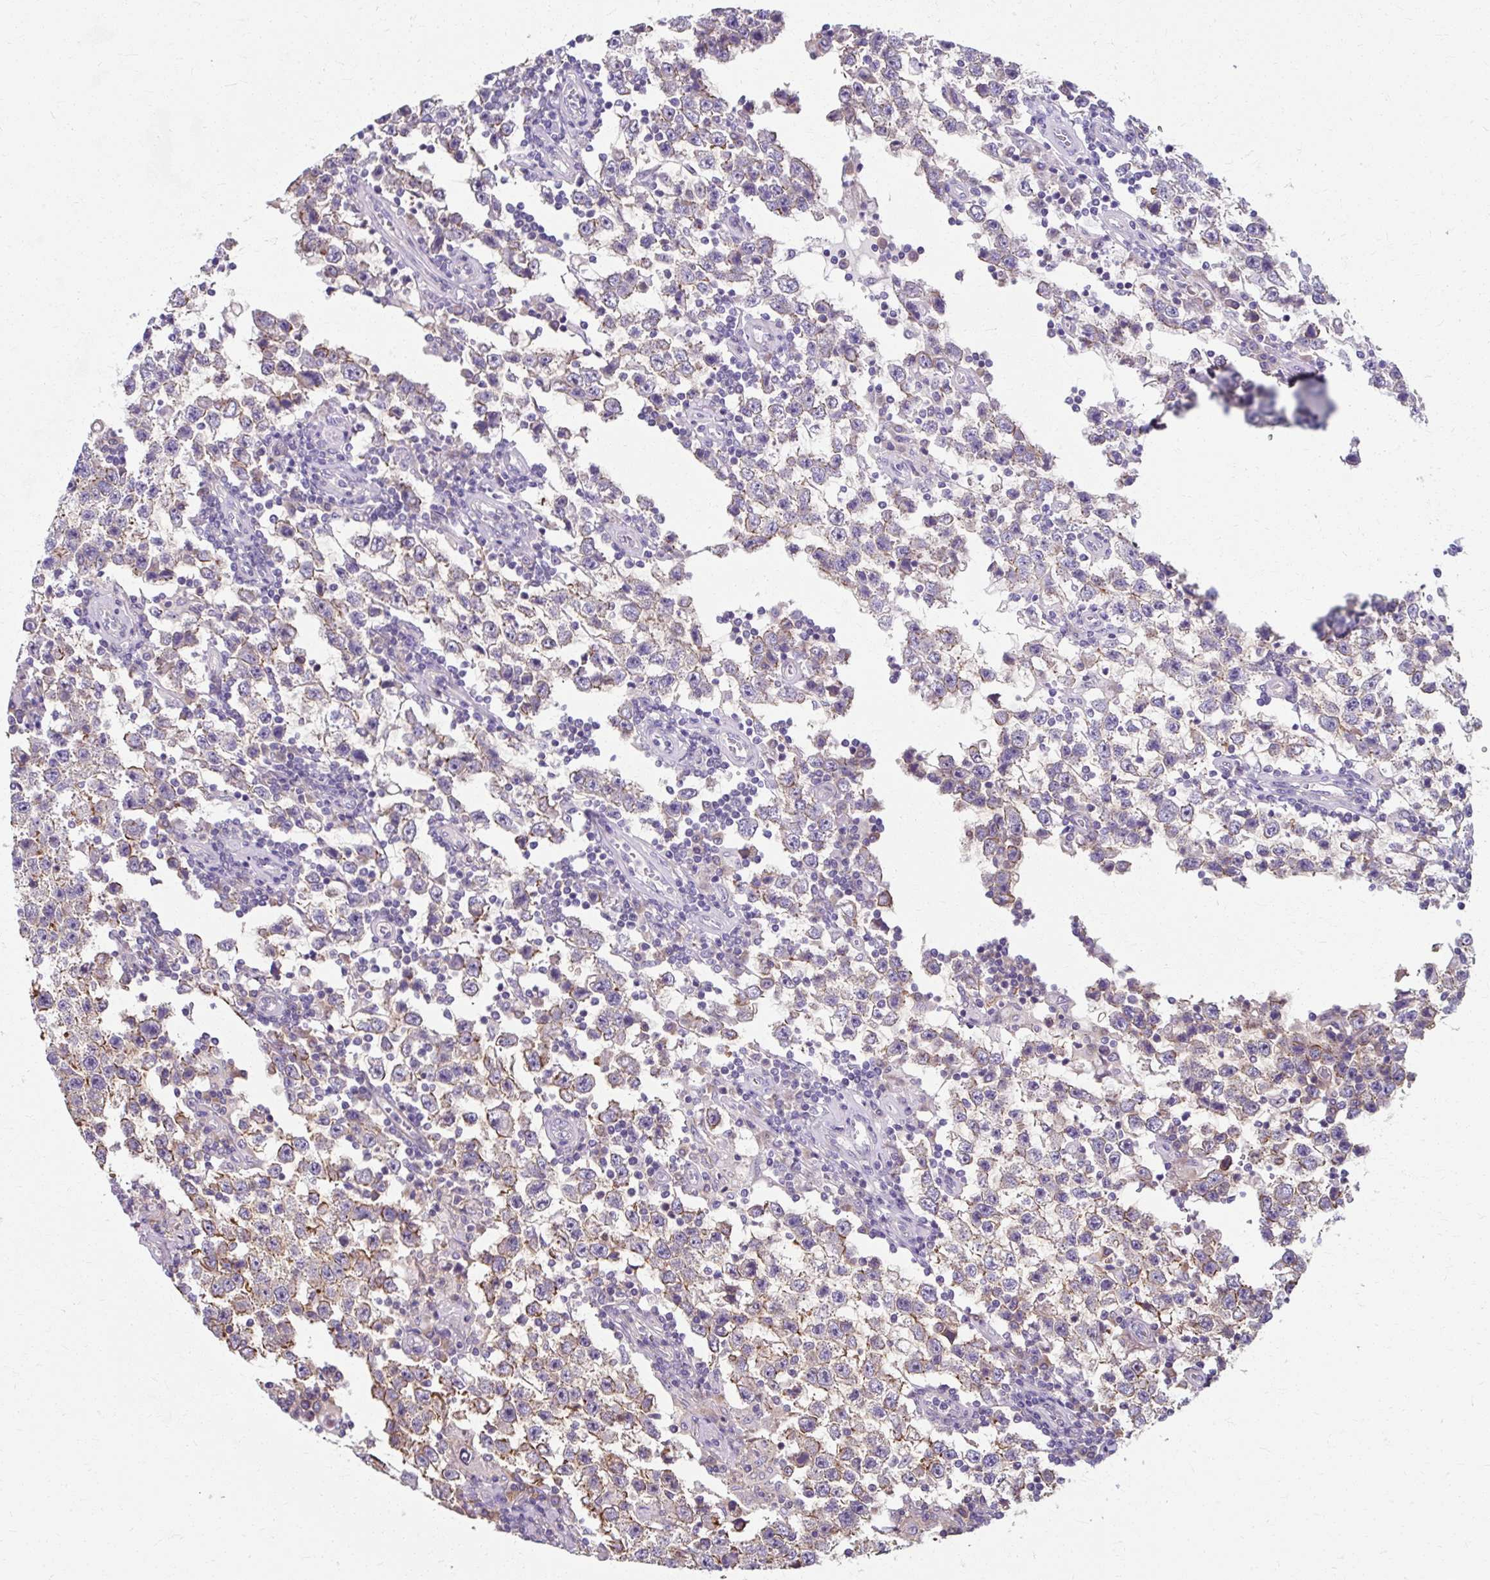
{"staining": {"intensity": "moderate", "quantity": "<25%", "location": "cytoplasmic/membranous"}, "tissue": "testis cancer", "cell_type": "Tumor cells", "image_type": "cancer", "snomed": [{"axis": "morphology", "description": "Normal tissue, NOS"}, {"axis": "morphology", "description": "Urothelial carcinoma, High grade"}, {"axis": "morphology", "description": "Seminoma, NOS"}, {"axis": "morphology", "description": "Carcinoma, Embryonal, NOS"}, {"axis": "topography", "description": "Urinary bladder"}, {"axis": "topography", "description": "Testis"}], "caption": "Immunohistochemical staining of high-grade urothelial carcinoma (testis) reveals low levels of moderate cytoplasmic/membranous positivity in approximately <25% of tumor cells.", "gene": "ZNF555", "patient": {"sex": "male", "age": 41}}